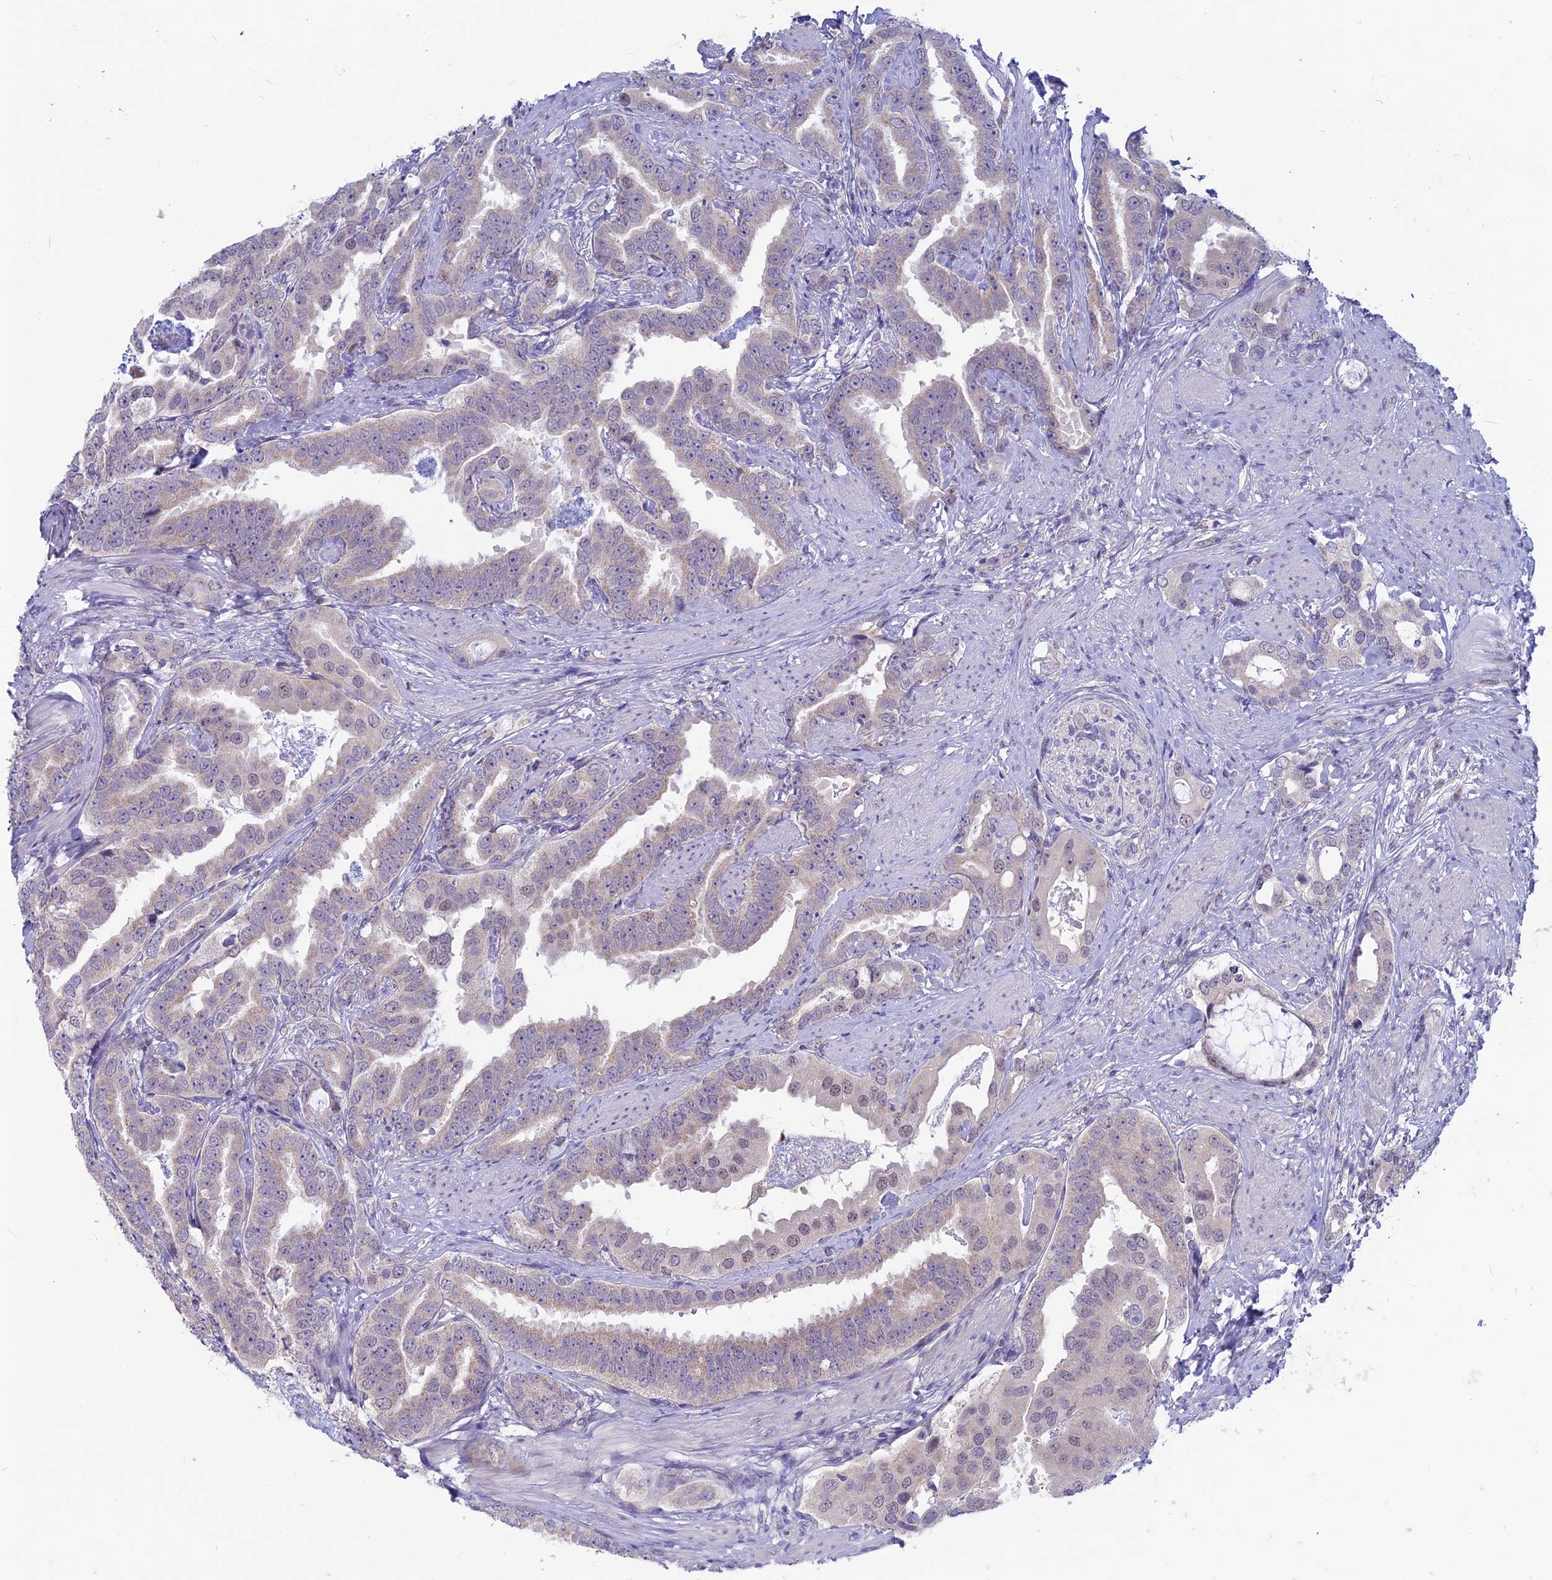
{"staining": {"intensity": "negative", "quantity": "none", "location": "none"}, "tissue": "prostate cancer", "cell_type": "Tumor cells", "image_type": "cancer", "snomed": [{"axis": "morphology", "description": "Adenocarcinoma, Low grade"}, {"axis": "topography", "description": "Prostate"}], "caption": "Immunohistochemistry photomicrograph of human prostate cancer stained for a protein (brown), which demonstrates no expression in tumor cells.", "gene": "SNTN", "patient": {"sex": "male", "age": 71}}